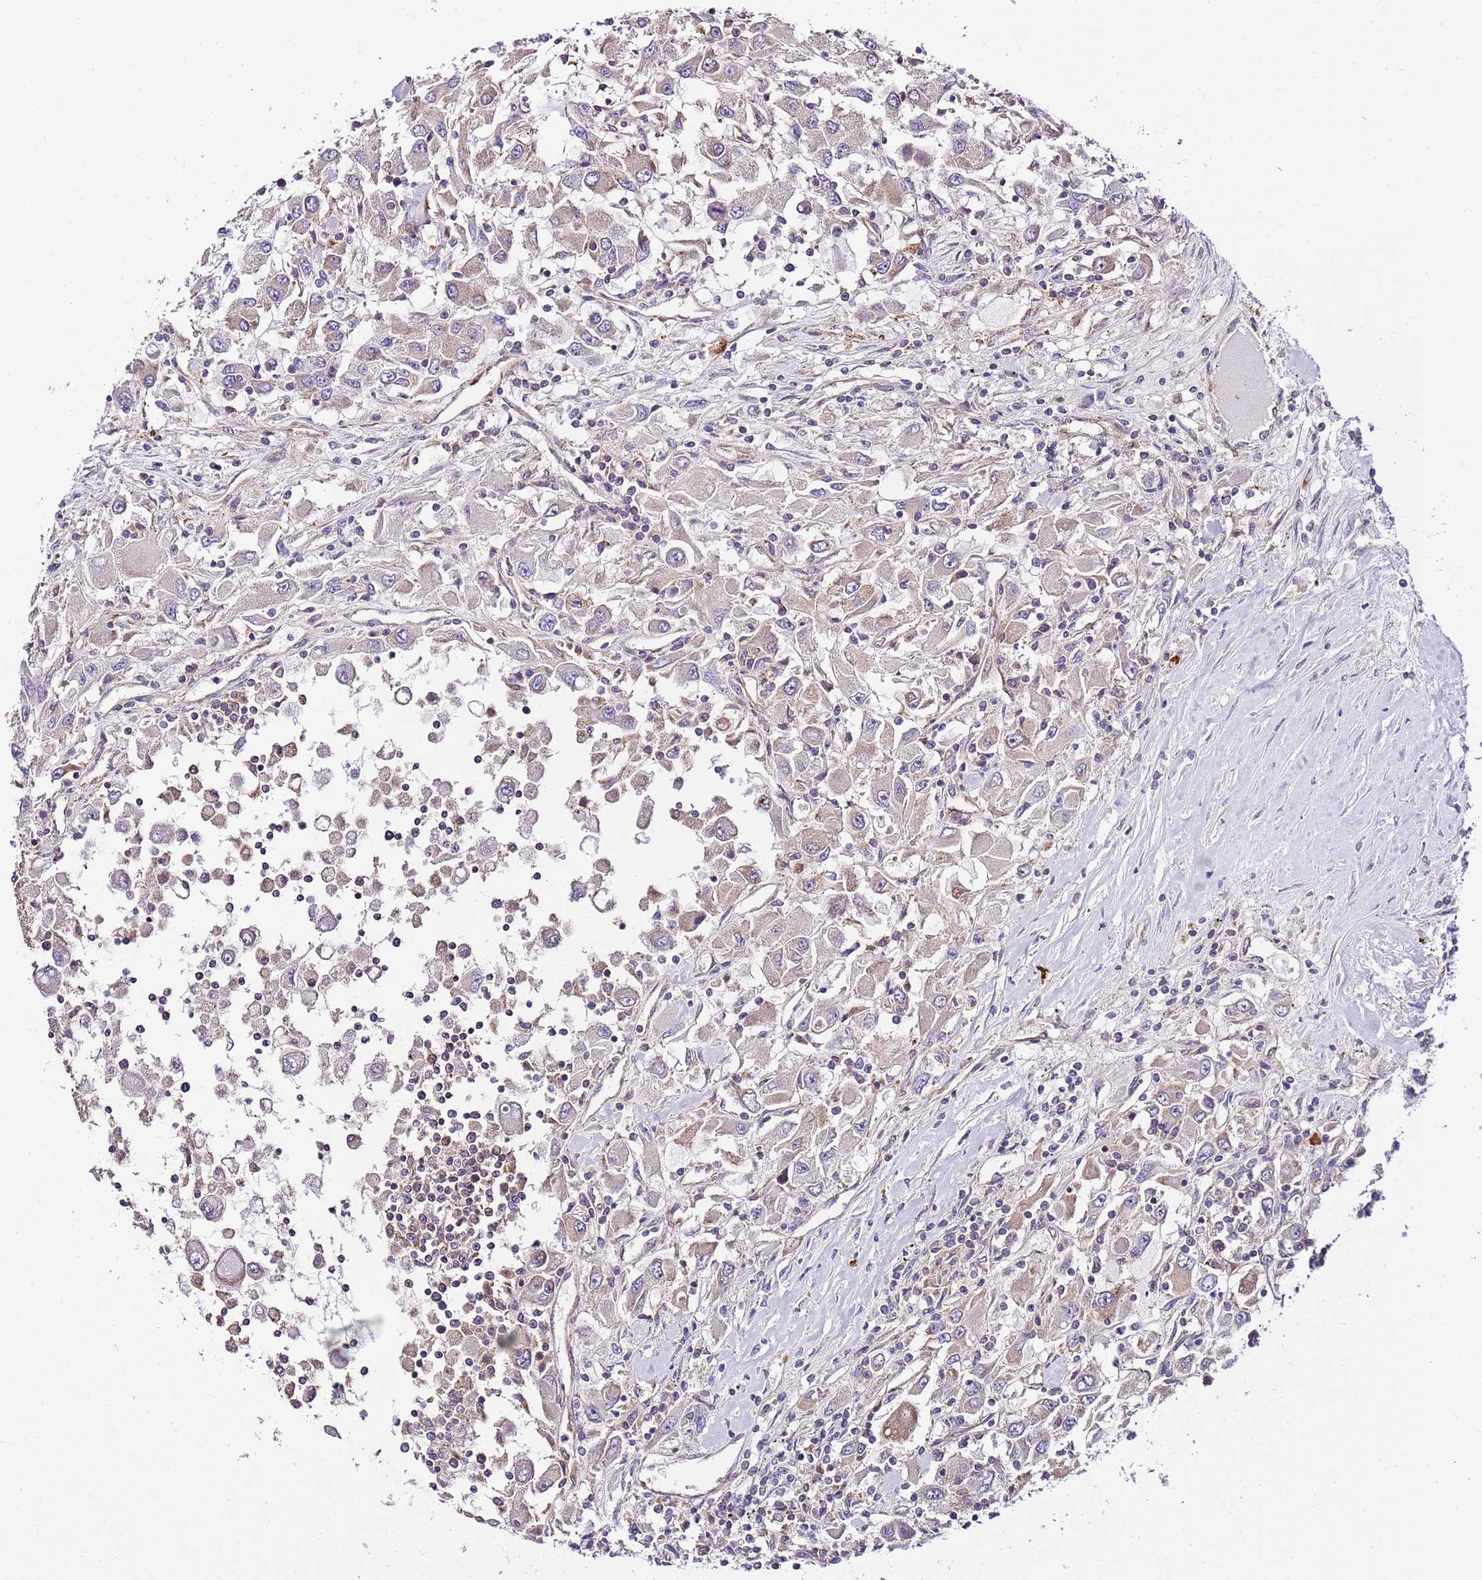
{"staining": {"intensity": "weak", "quantity": "25%-75%", "location": "cytoplasmic/membranous"}, "tissue": "renal cancer", "cell_type": "Tumor cells", "image_type": "cancer", "snomed": [{"axis": "morphology", "description": "Adenocarcinoma, NOS"}, {"axis": "topography", "description": "Kidney"}], "caption": "Brown immunohistochemical staining in renal adenocarcinoma shows weak cytoplasmic/membranous expression in approximately 25%-75% of tumor cells. The protein of interest is shown in brown color, while the nuclei are stained blue.", "gene": "DONSON", "patient": {"sex": "female", "age": 67}}